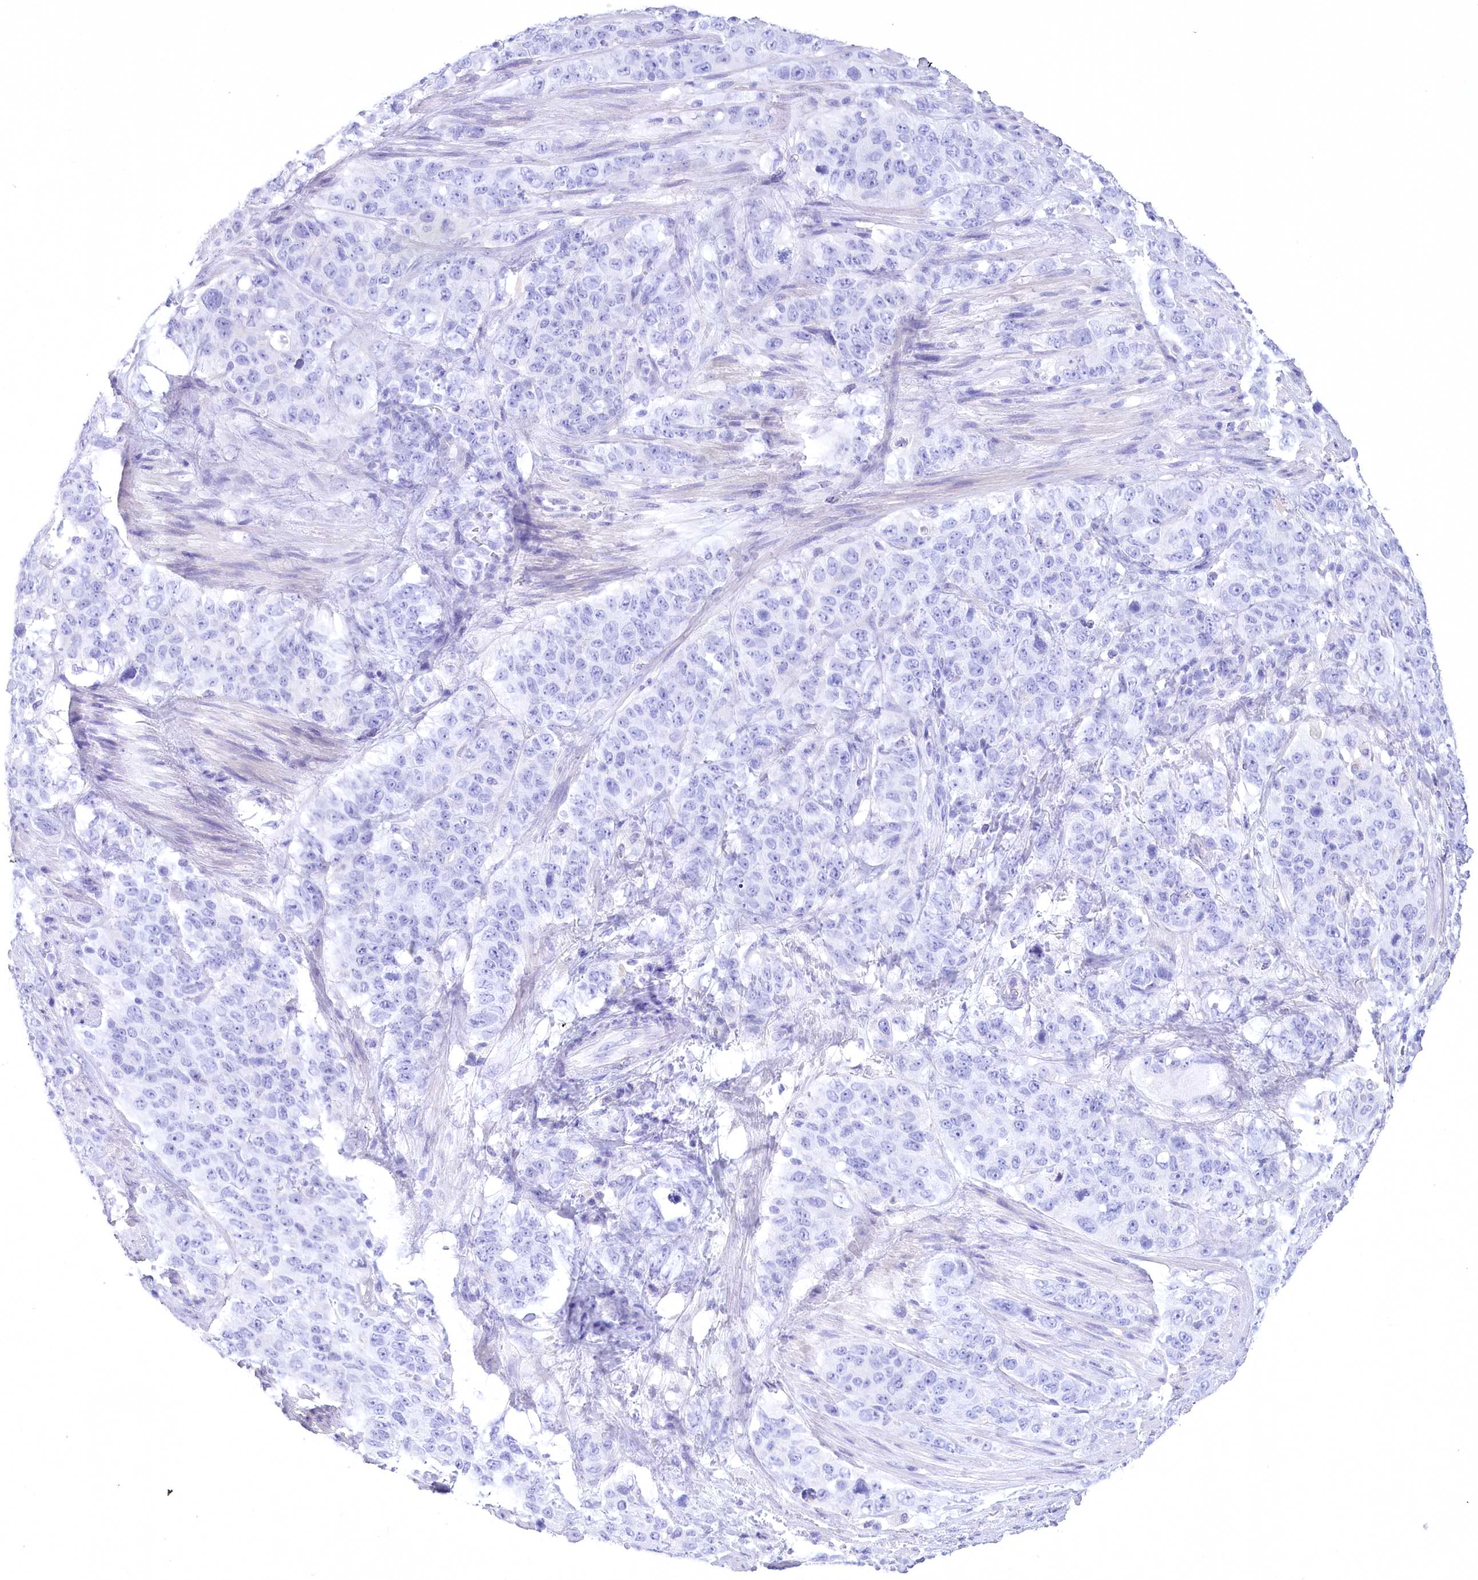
{"staining": {"intensity": "negative", "quantity": "none", "location": "none"}, "tissue": "stomach cancer", "cell_type": "Tumor cells", "image_type": "cancer", "snomed": [{"axis": "morphology", "description": "Adenocarcinoma, NOS"}, {"axis": "topography", "description": "Stomach"}], "caption": "An image of adenocarcinoma (stomach) stained for a protein reveals no brown staining in tumor cells.", "gene": "PBLD", "patient": {"sex": "male", "age": 48}}